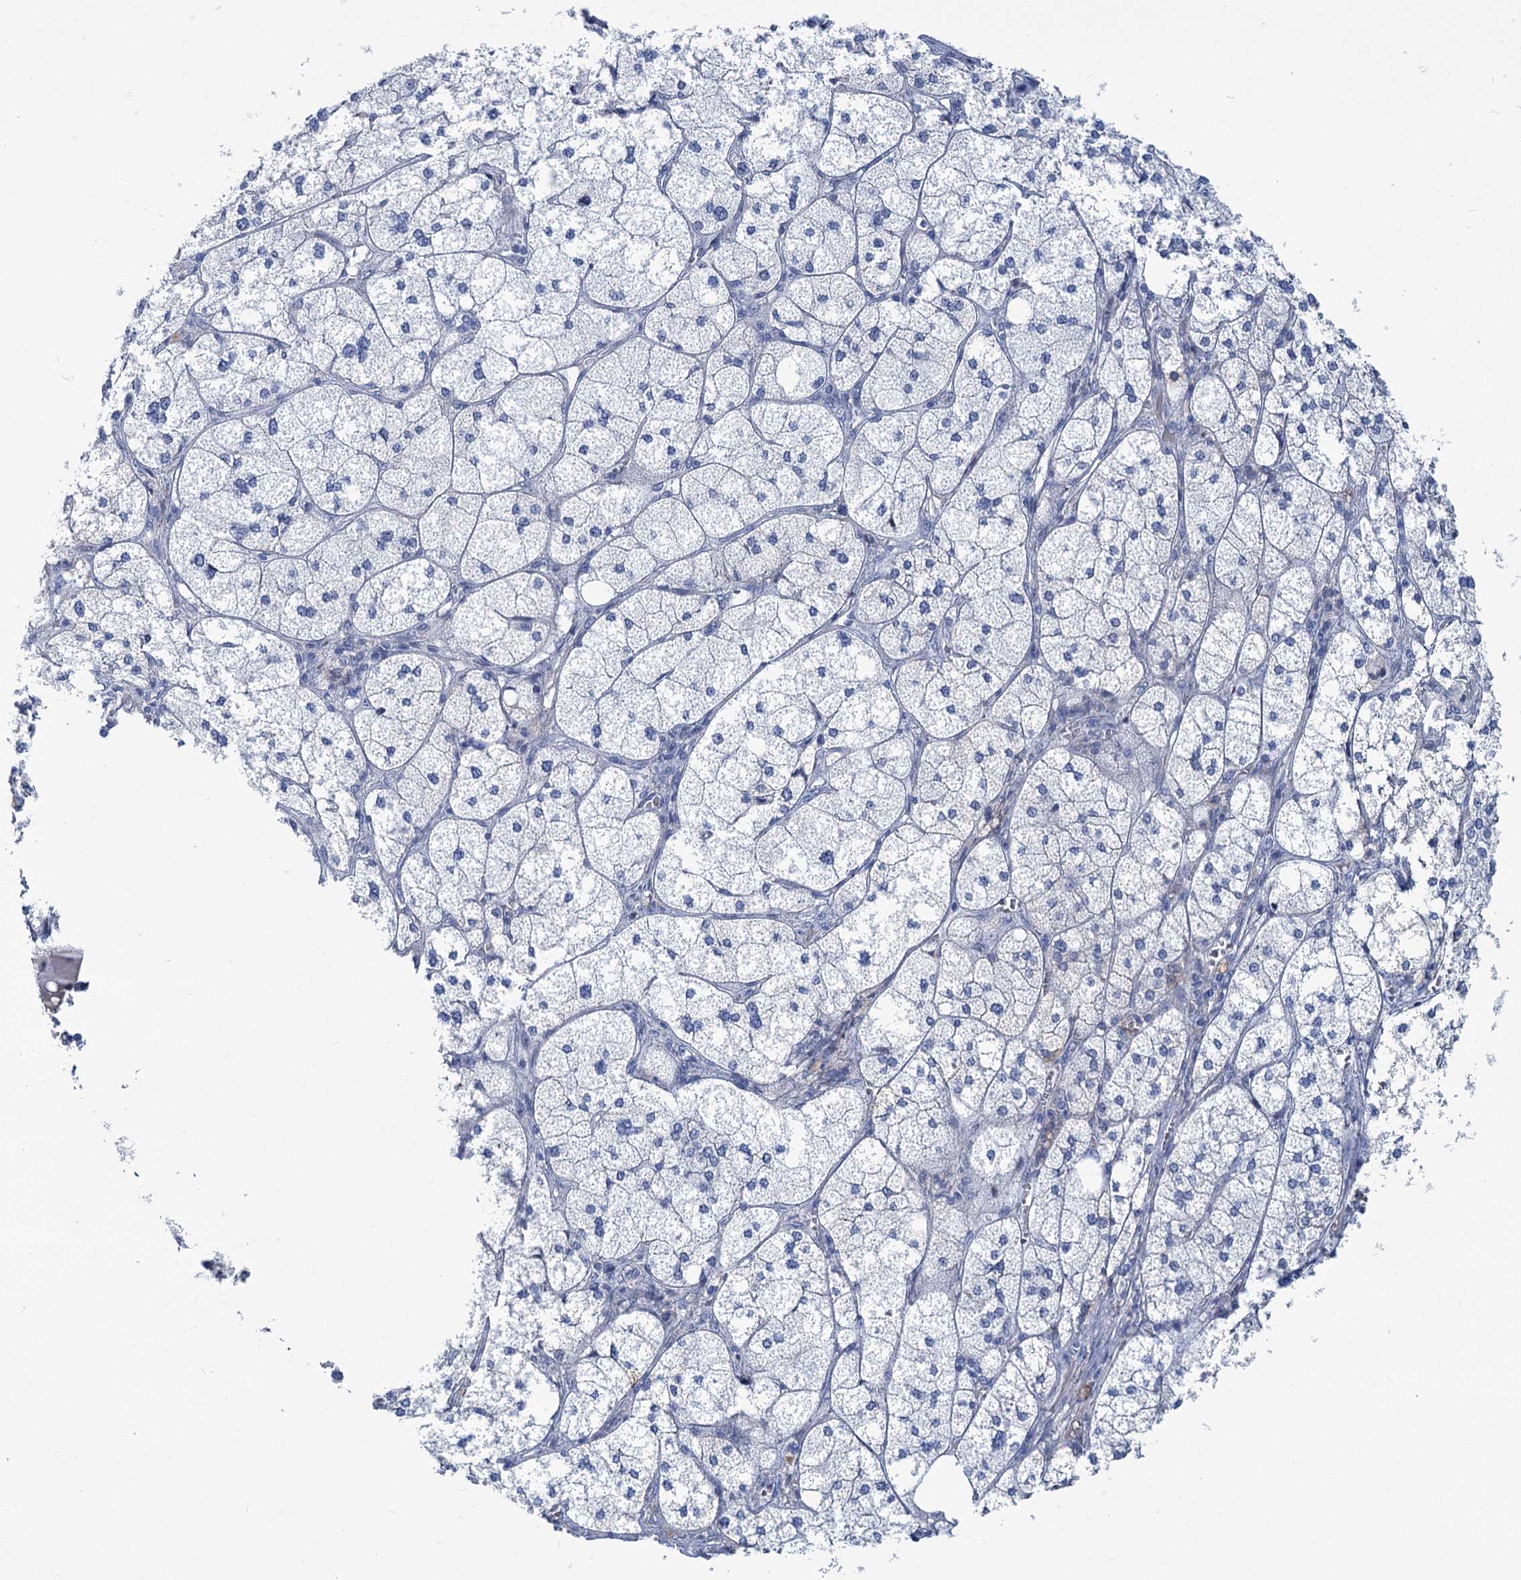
{"staining": {"intensity": "moderate", "quantity": "<25%", "location": "cytoplasmic/membranous"}, "tissue": "adrenal gland", "cell_type": "Glandular cells", "image_type": "normal", "snomed": [{"axis": "morphology", "description": "Normal tissue, NOS"}, {"axis": "topography", "description": "Adrenal gland"}], "caption": "Moderate cytoplasmic/membranous staining for a protein is identified in approximately <25% of glandular cells of unremarkable adrenal gland using IHC.", "gene": "CHDH", "patient": {"sex": "female", "age": 61}}